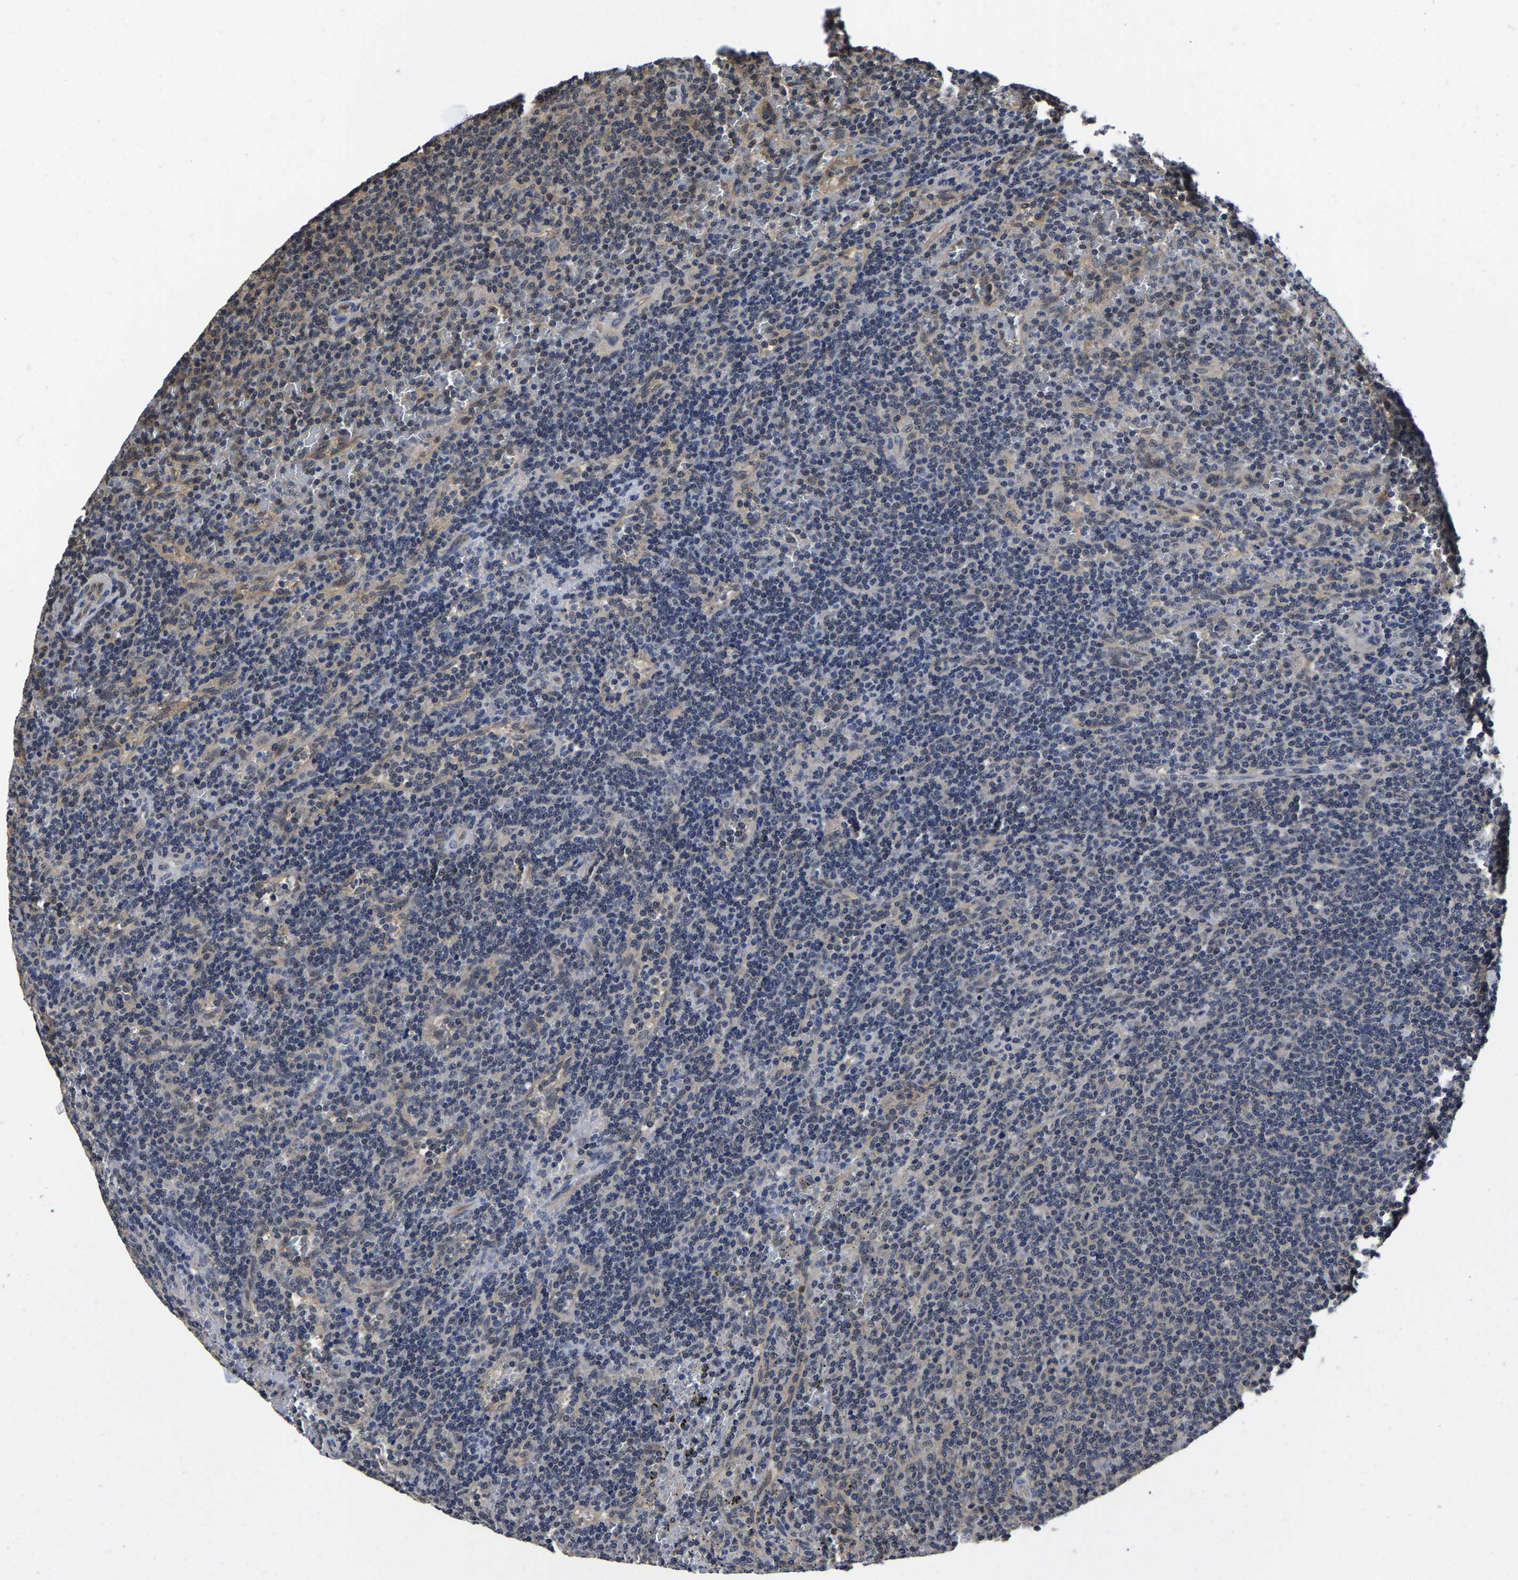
{"staining": {"intensity": "negative", "quantity": "none", "location": "none"}, "tissue": "lymphoma", "cell_type": "Tumor cells", "image_type": "cancer", "snomed": [{"axis": "morphology", "description": "Malignant lymphoma, non-Hodgkin's type, Low grade"}, {"axis": "topography", "description": "Spleen"}], "caption": "Human lymphoma stained for a protein using IHC displays no expression in tumor cells.", "gene": "MCOLN2", "patient": {"sex": "female", "age": 50}}